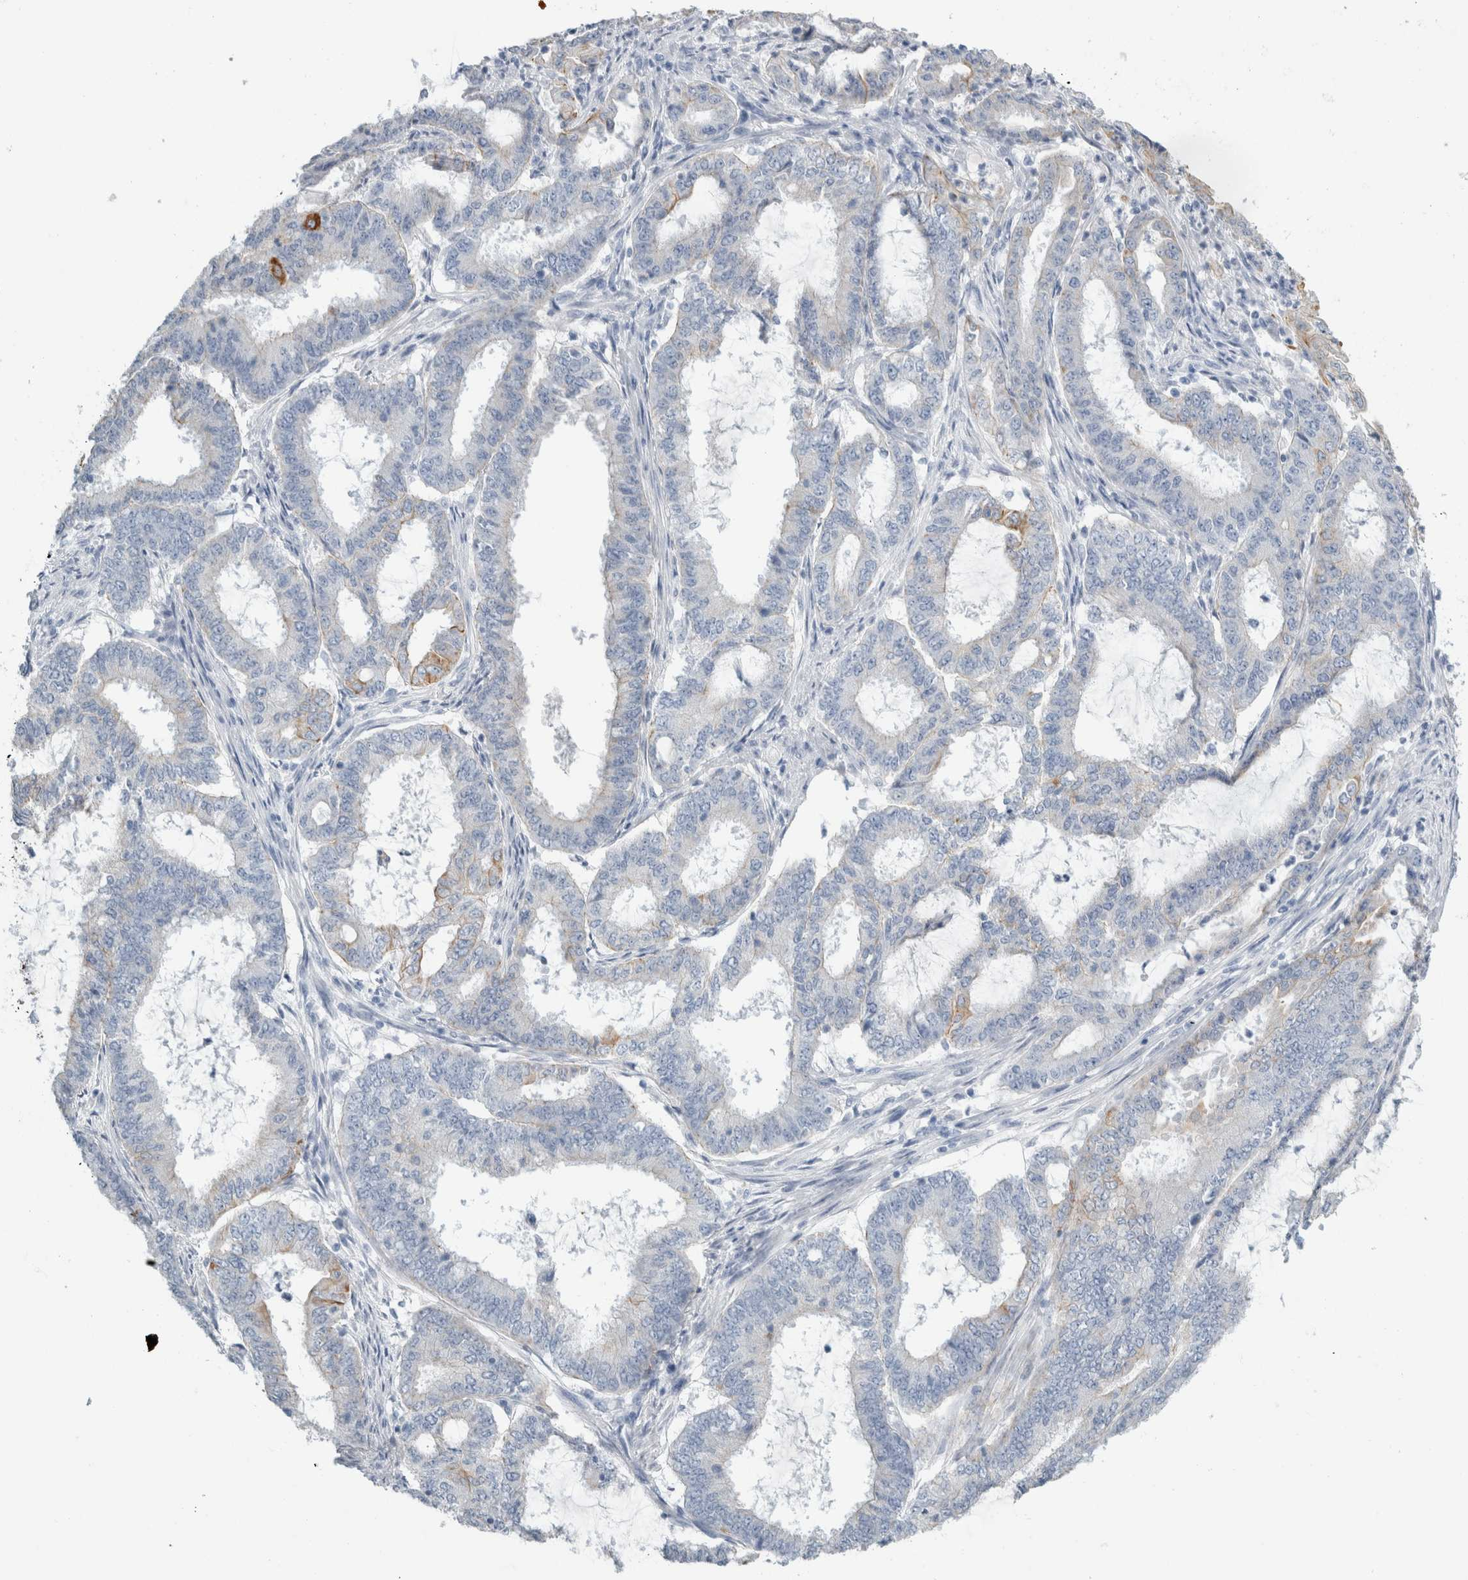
{"staining": {"intensity": "negative", "quantity": "none", "location": "none"}, "tissue": "endometrial cancer", "cell_type": "Tumor cells", "image_type": "cancer", "snomed": [{"axis": "morphology", "description": "Adenocarcinoma, NOS"}, {"axis": "topography", "description": "Endometrium"}], "caption": "Immunohistochemistry (IHC) micrograph of adenocarcinoma (endometrial) stained for a protein (brown), which displays no positivity in tumor cells. (Stains: DAB (3,3'-diaminobenzidine) immunohistochemistry (IHC) with hematoxylin counter stain, Microscopy: brightfield microscopy at high magnification).", "gene": "RPH3AL", "patient": {"sex": "female", "age": 51}}